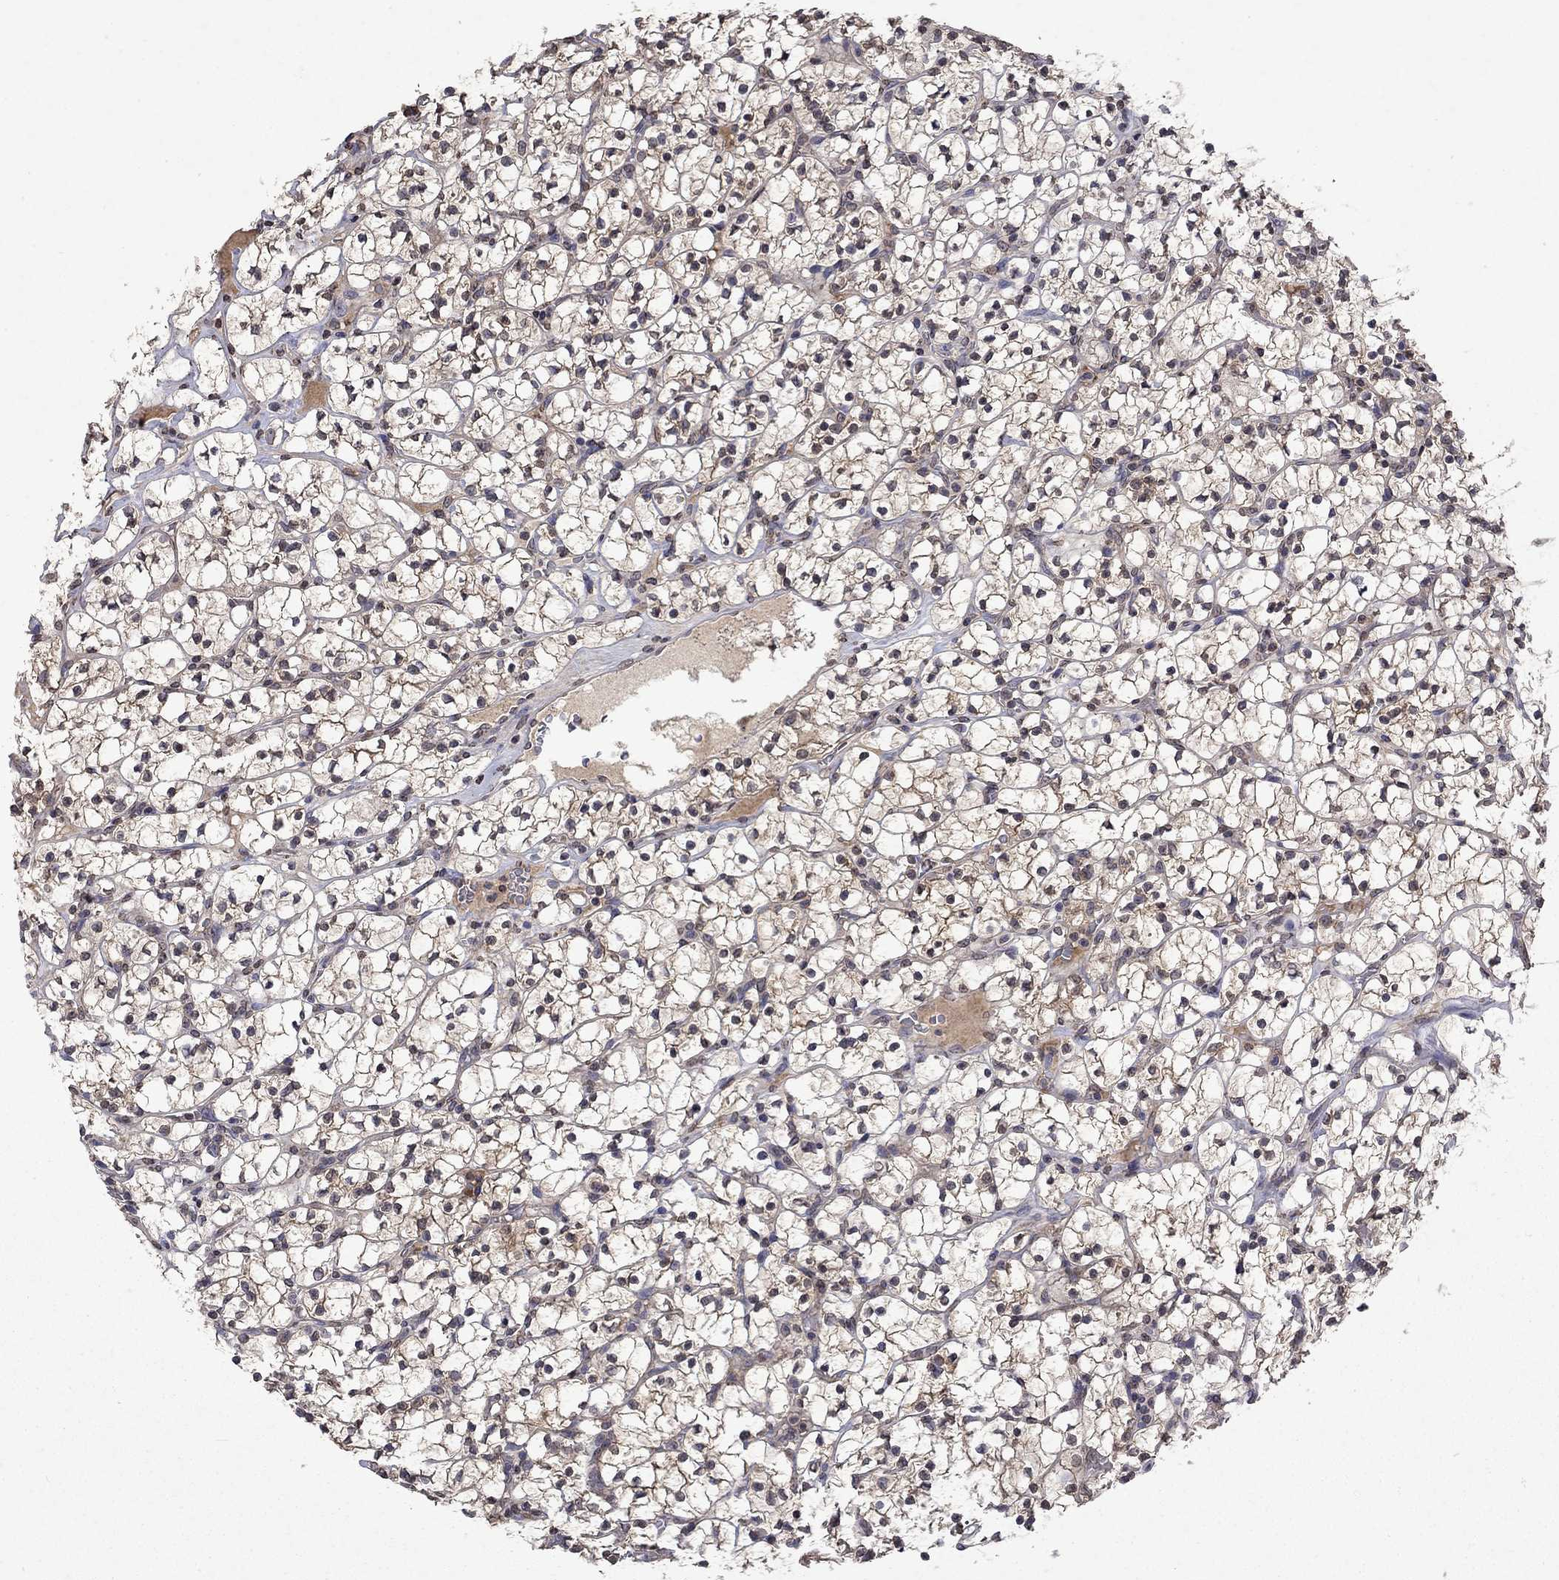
{"staining": {"intensity": "weak", "quantity": "25%-75%", "location": "cytoplasmic/membranous"}, "tissue": "renal cancer", "cell_type": "Tumor cells", "image_type": "cancer", "snomed": [{"axis": "morphology", "description": "Adenocarcinoma, NOS"}, {"axis": "topography", "description": "Kidney"}], "caption": "Weak cytoplasmic/membranous protein positivity is seen in approximately 25%-75% of tumor cells in renal cancer (adenocarcinoma). The staining is performed using DAB (3,3'-diaminobenzidine) brown chromogen to label protein expression. The nuclei are counter-stained blue using hematoxylin.", "gene": "TTC38", "patient": {"sex": "female", "age": 89}}